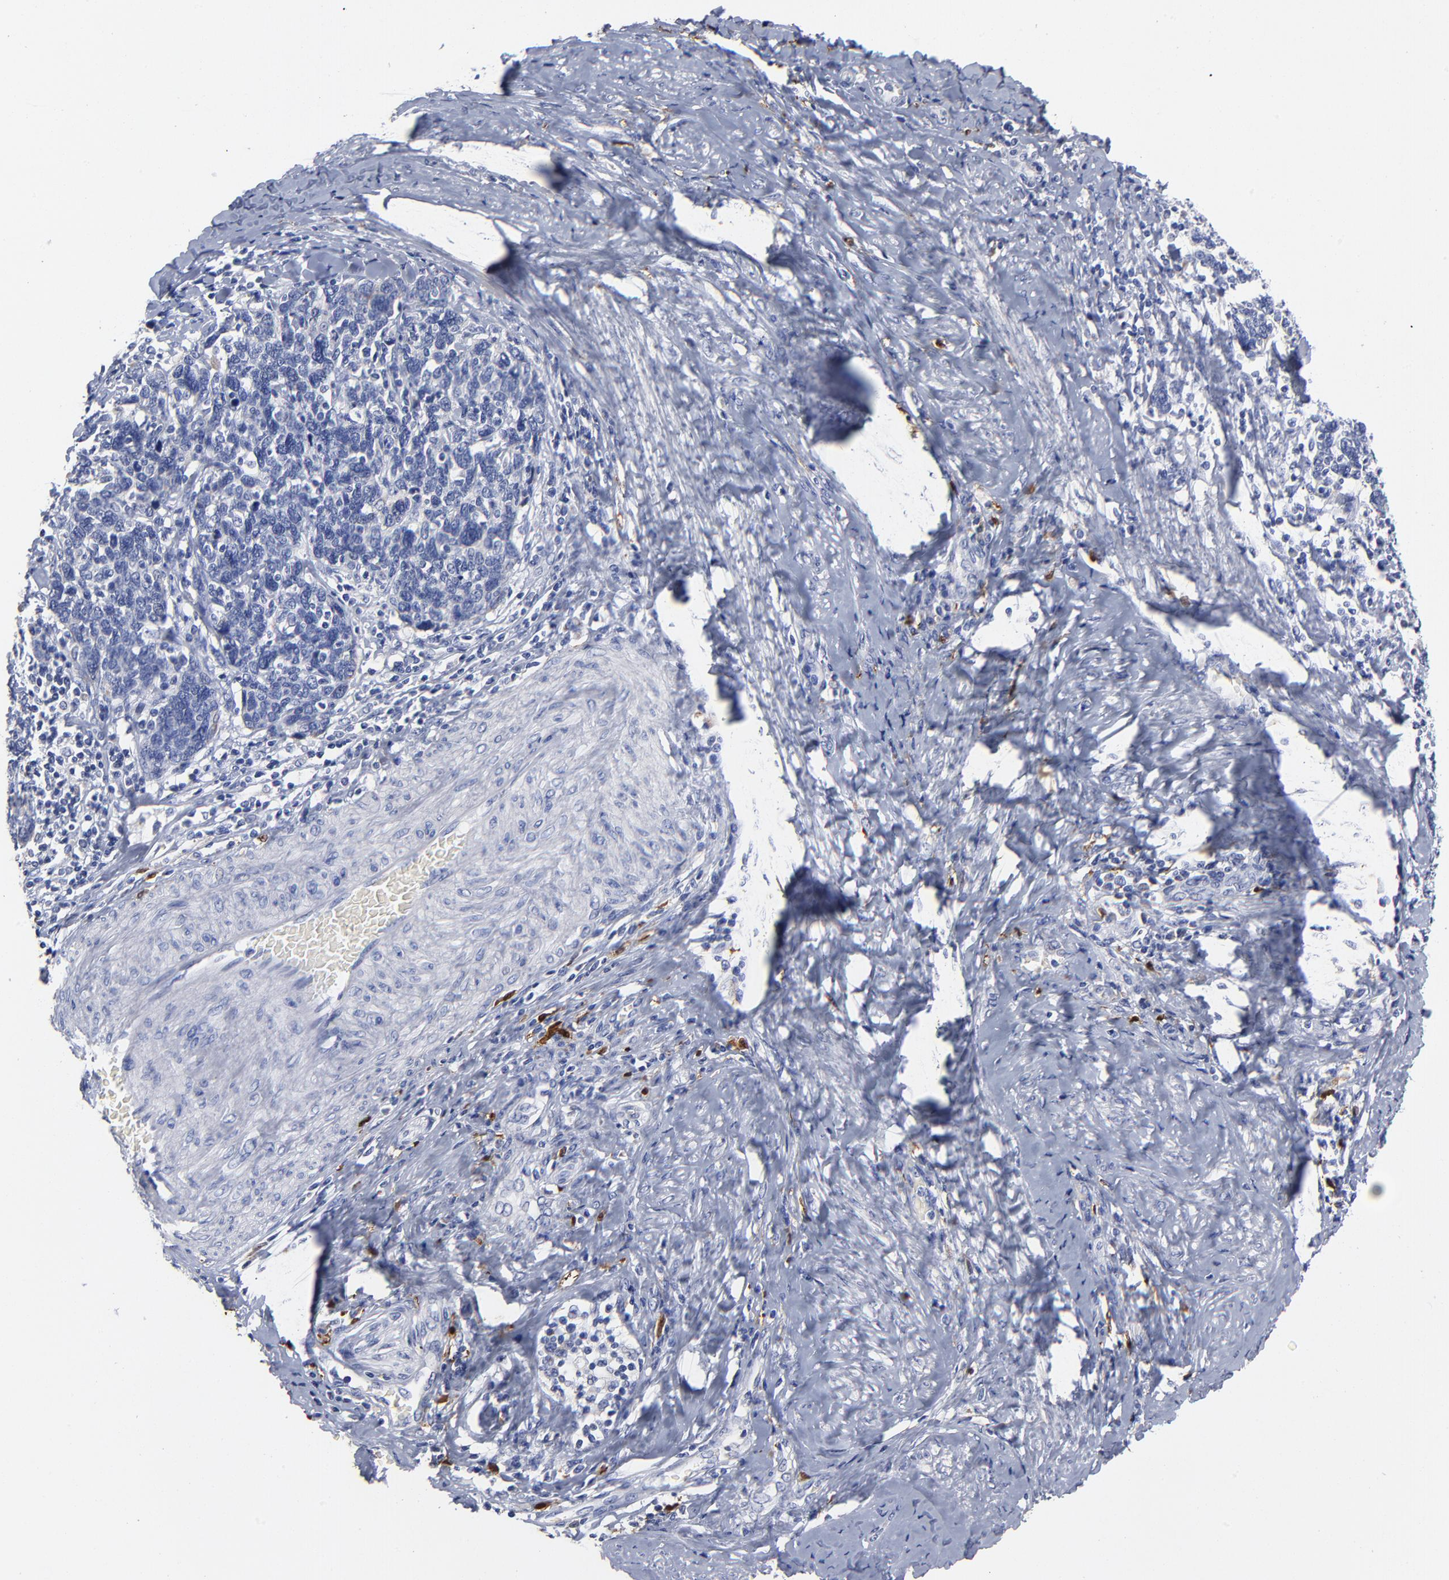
{"staining": {"intensity": "negative", "quantity": "none", "location": "none"}, "tissue": "cervical cancer", "cell_type": "Tumor cells", "image_type": "cancer", "snomed": [{"axis": "morphology", "description": "Squamous cell carcinoma, NOS"}, {"axis": "topography", "description": "Cervix"}], "caption": "Squamous cell carcinoma (cervical) was stained to show a protein in brown. There is no significant expression in tumor cells.", "gene": "PTP4A1", "patient": {"sex": "female", "age": 41}}